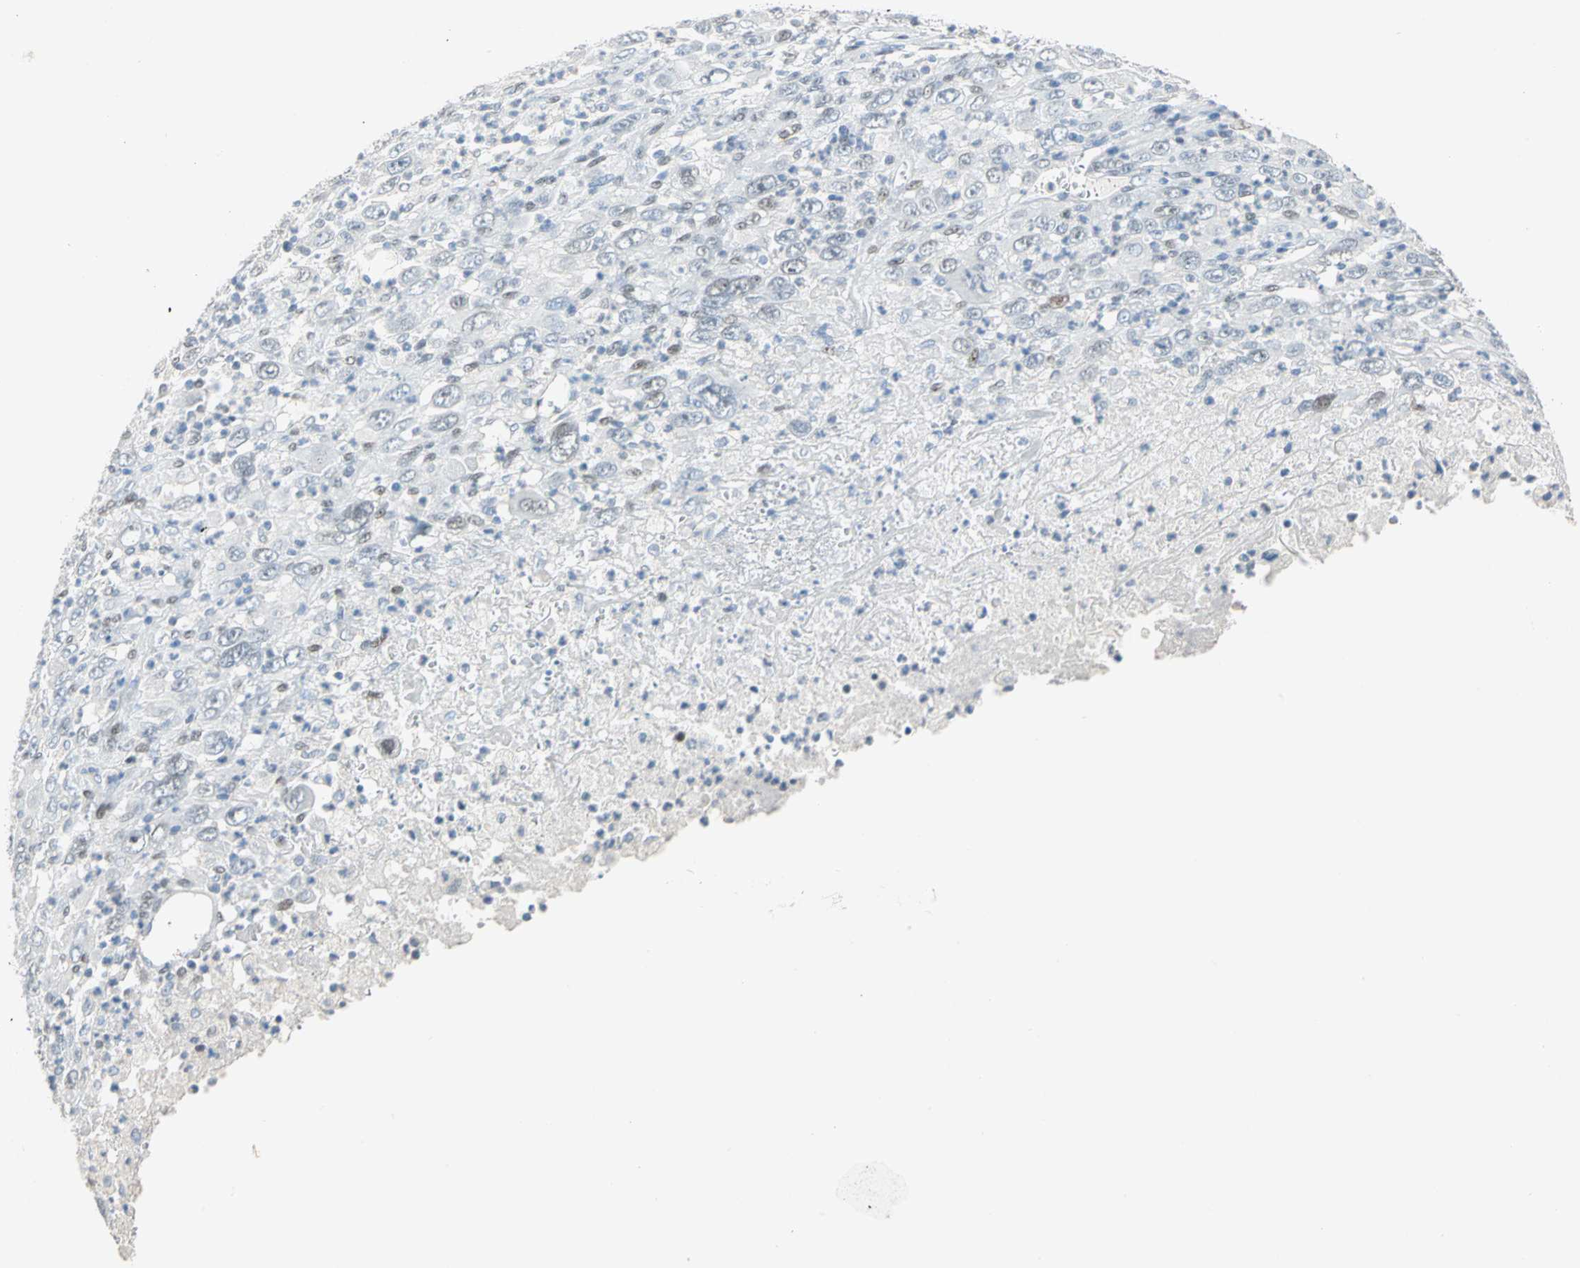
{"staining": {"intensity": "weak", "quantity": "<25%", "location": "nuclear"}, "tissue": "melanoma", "cell_type": "Tumor cells", "image_type": "cancer", "snomed": [{"axis": "morphology", "description": "Malignant melanoma, Metastatic site"}, {"axis": "topography", "description": "Skin"}], "caption": "DAB (3,3'-diaminobenzidine) immunohistochemical staining of human melanoma demonstrates no significant positivity in tumor cells. (DAB (3,3'-diaminobenzidine) immunohistochemistry visualized using brightfield microscopy, high magnification).", "gene": "NAB2", "patient": {"sex": "female", "age": 56}}